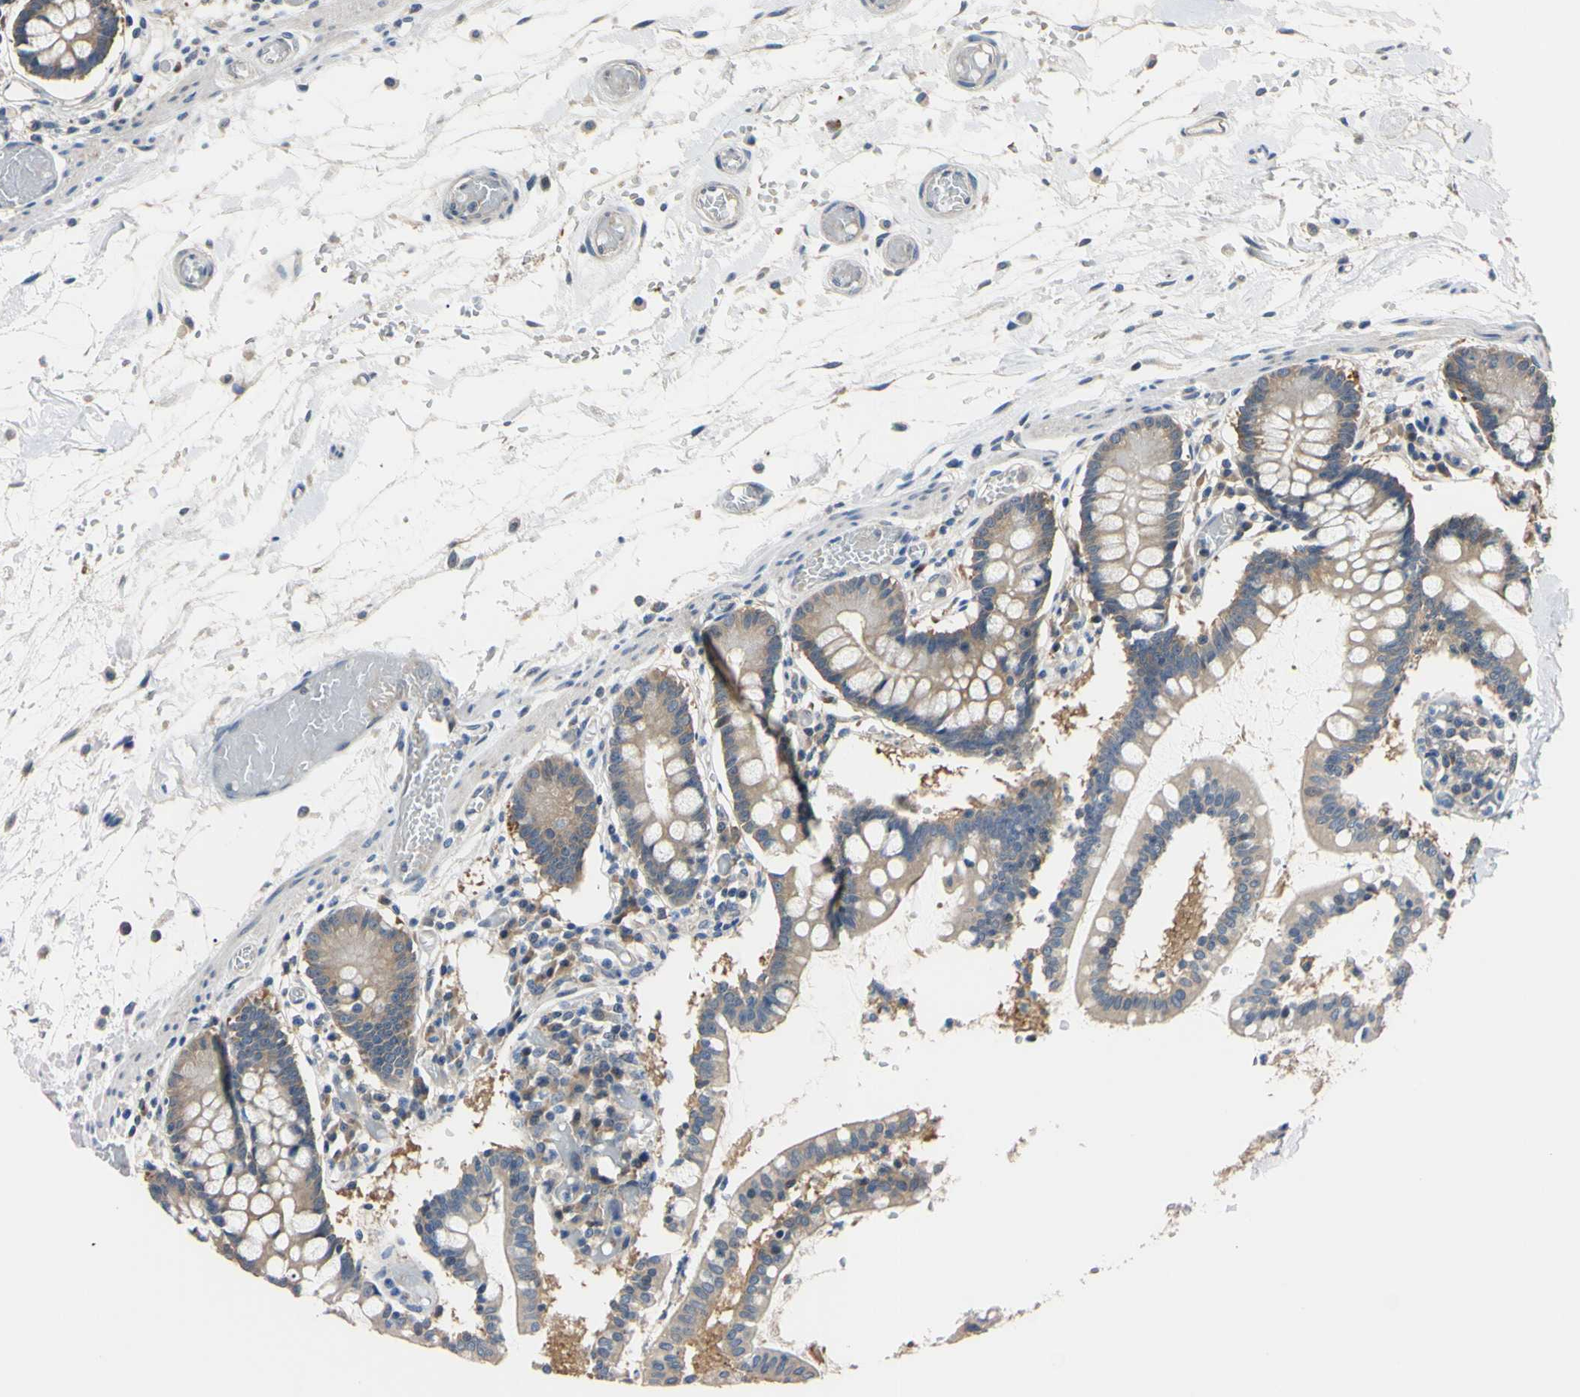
{"staining": {"intensity": "weak", "quantity": ">75%", "location": "cytoplasmic/membranous"}, "tissue": "small intestine", "cell_type": "Glandular cells", "image_type": "normal", "snomed": [{"axis": "morphology", "description": "Normal tissue, NOS"}, {"axis": "topography", "description": "Small intestine"}], "caption": "A low amount of weak cytoplasmic/membranous staining is present in approximately >75% of glandular cells in normal small intestine.", "gene": "RARS1", "patient": {"sex": "female", "age": 61}}